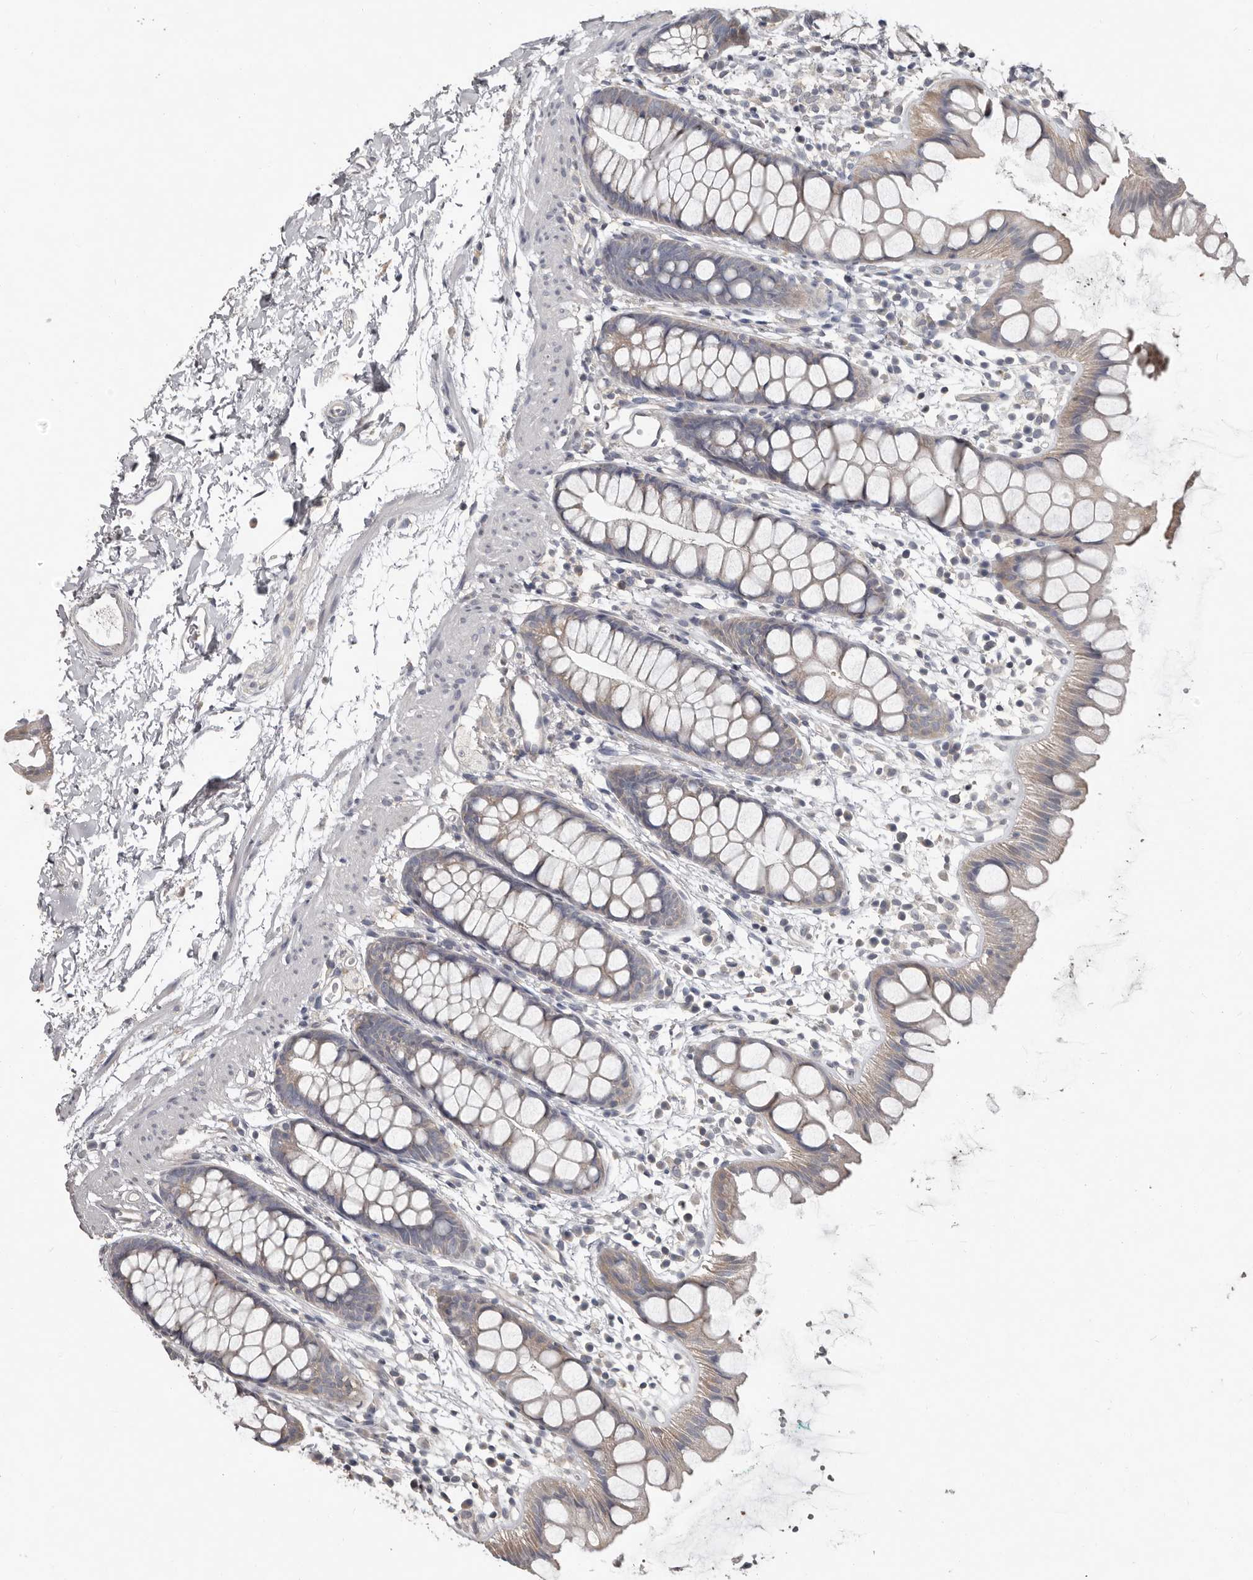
{"staining": {"intensity": "weak", "quantity": "25%-75%", "location": "cytoplasmic/membranous"}, "tissue": "rectum", "cell_type": "Glandular cells", "image_type": "normal", "snomed": [{"axis": "morphology", "description": "Normal tissue, NOS"}, {"axis": "topography", "description": "Rectum"}], "caption": "A brown stain labels weak cytoplasmic/membranous positivity of a protein in glandular cells of benign rectum.", "gene": "CA6", "patient": {"sex": "female", "age": 65}}